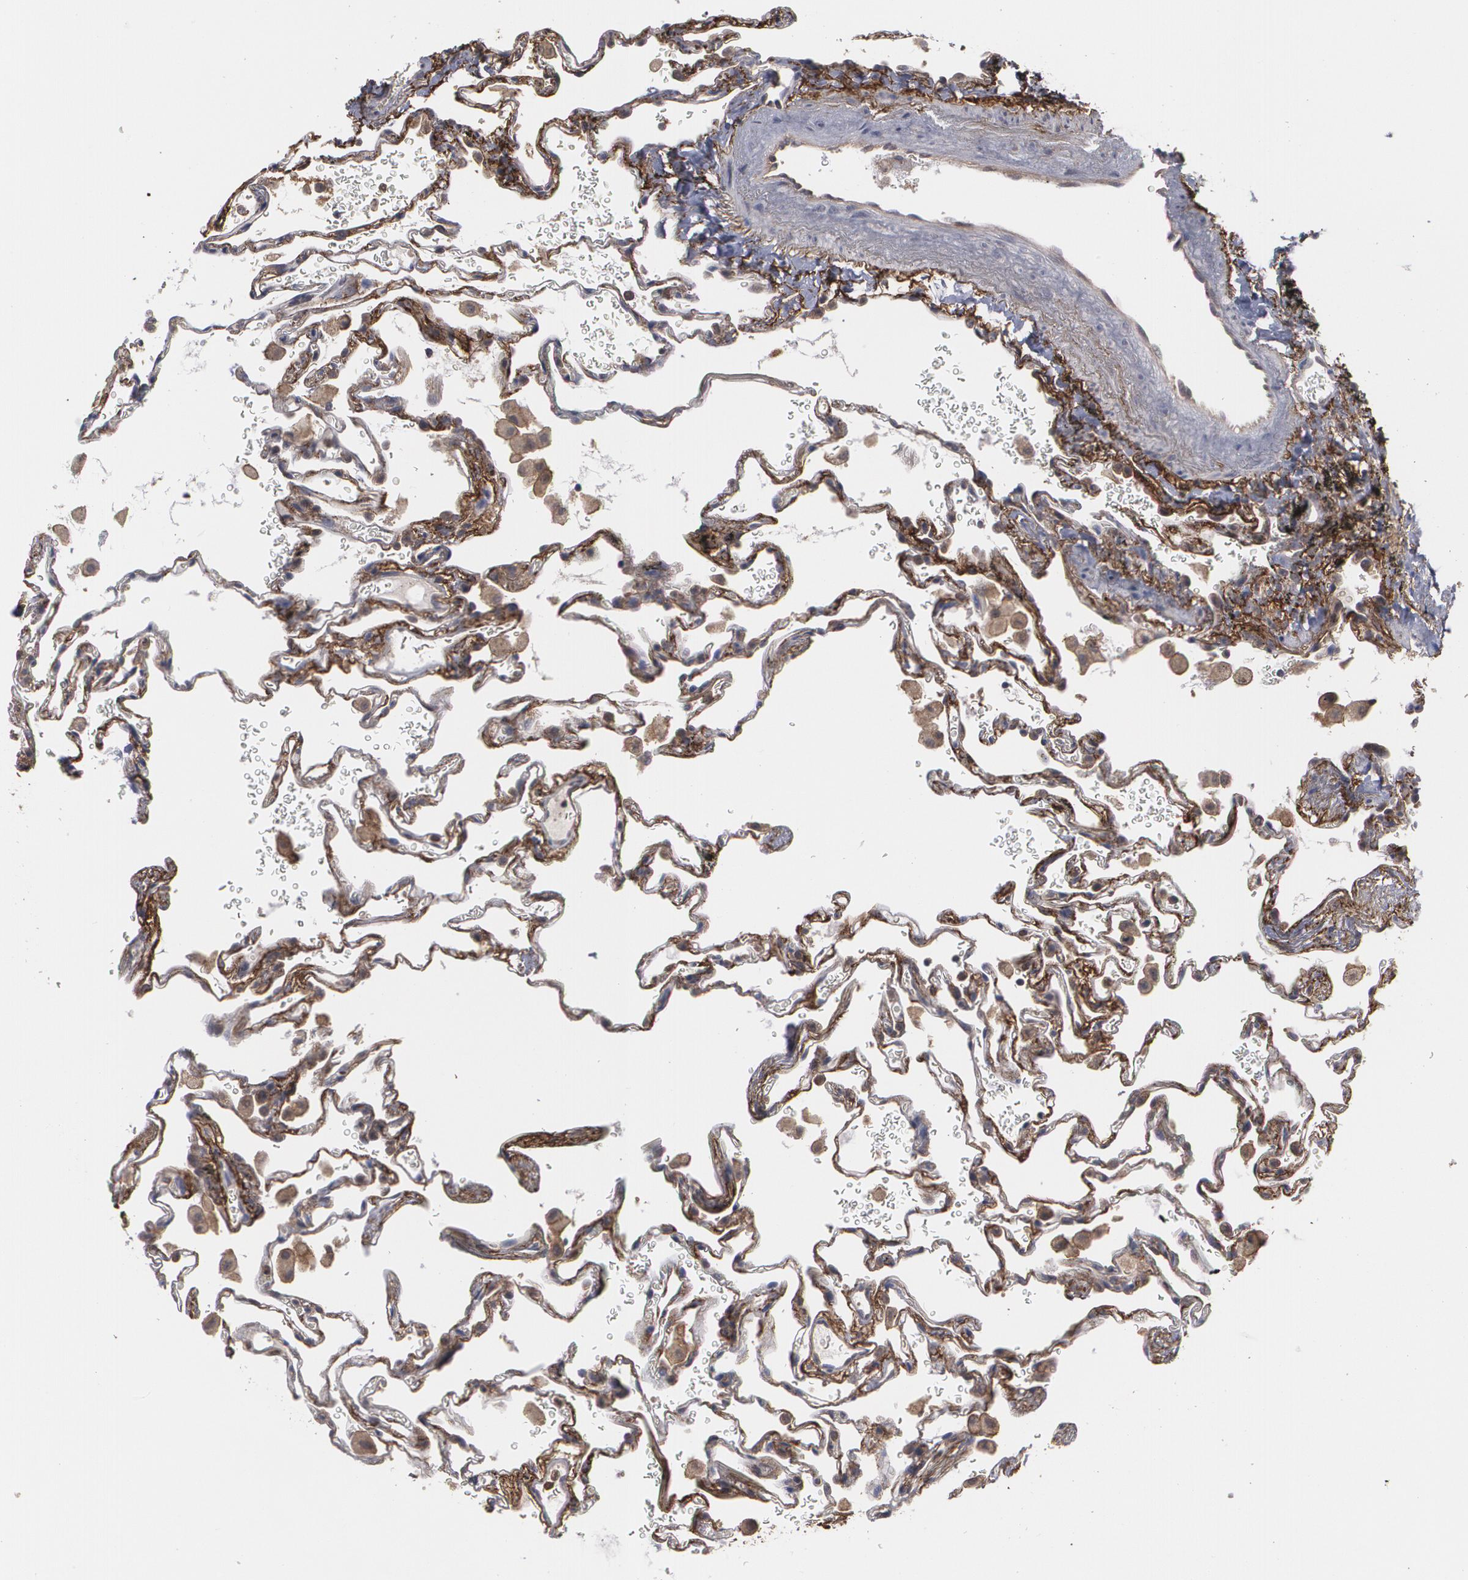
{"staining": {"intensity": "weak", "quantity": "<25%", "location": "cytoplasmic/membranous"}, "tissue": "lung", "cell_type": "Alveolar cells", "image_type": "normal", "snomed": [{"axis": "morphology", "description": "Normal tissue, NOS"}, {"axis": "morphology", "description": "Inflammation, NOS"}, {"axis": "topography", "description": "Lung"}], "caption": "This is an immunohistochemistry histopathology image of normal human lung. There is no expression in alveolar cells.", "gene": "BMP6", "patient": {"sex": "male", "age": 69}}